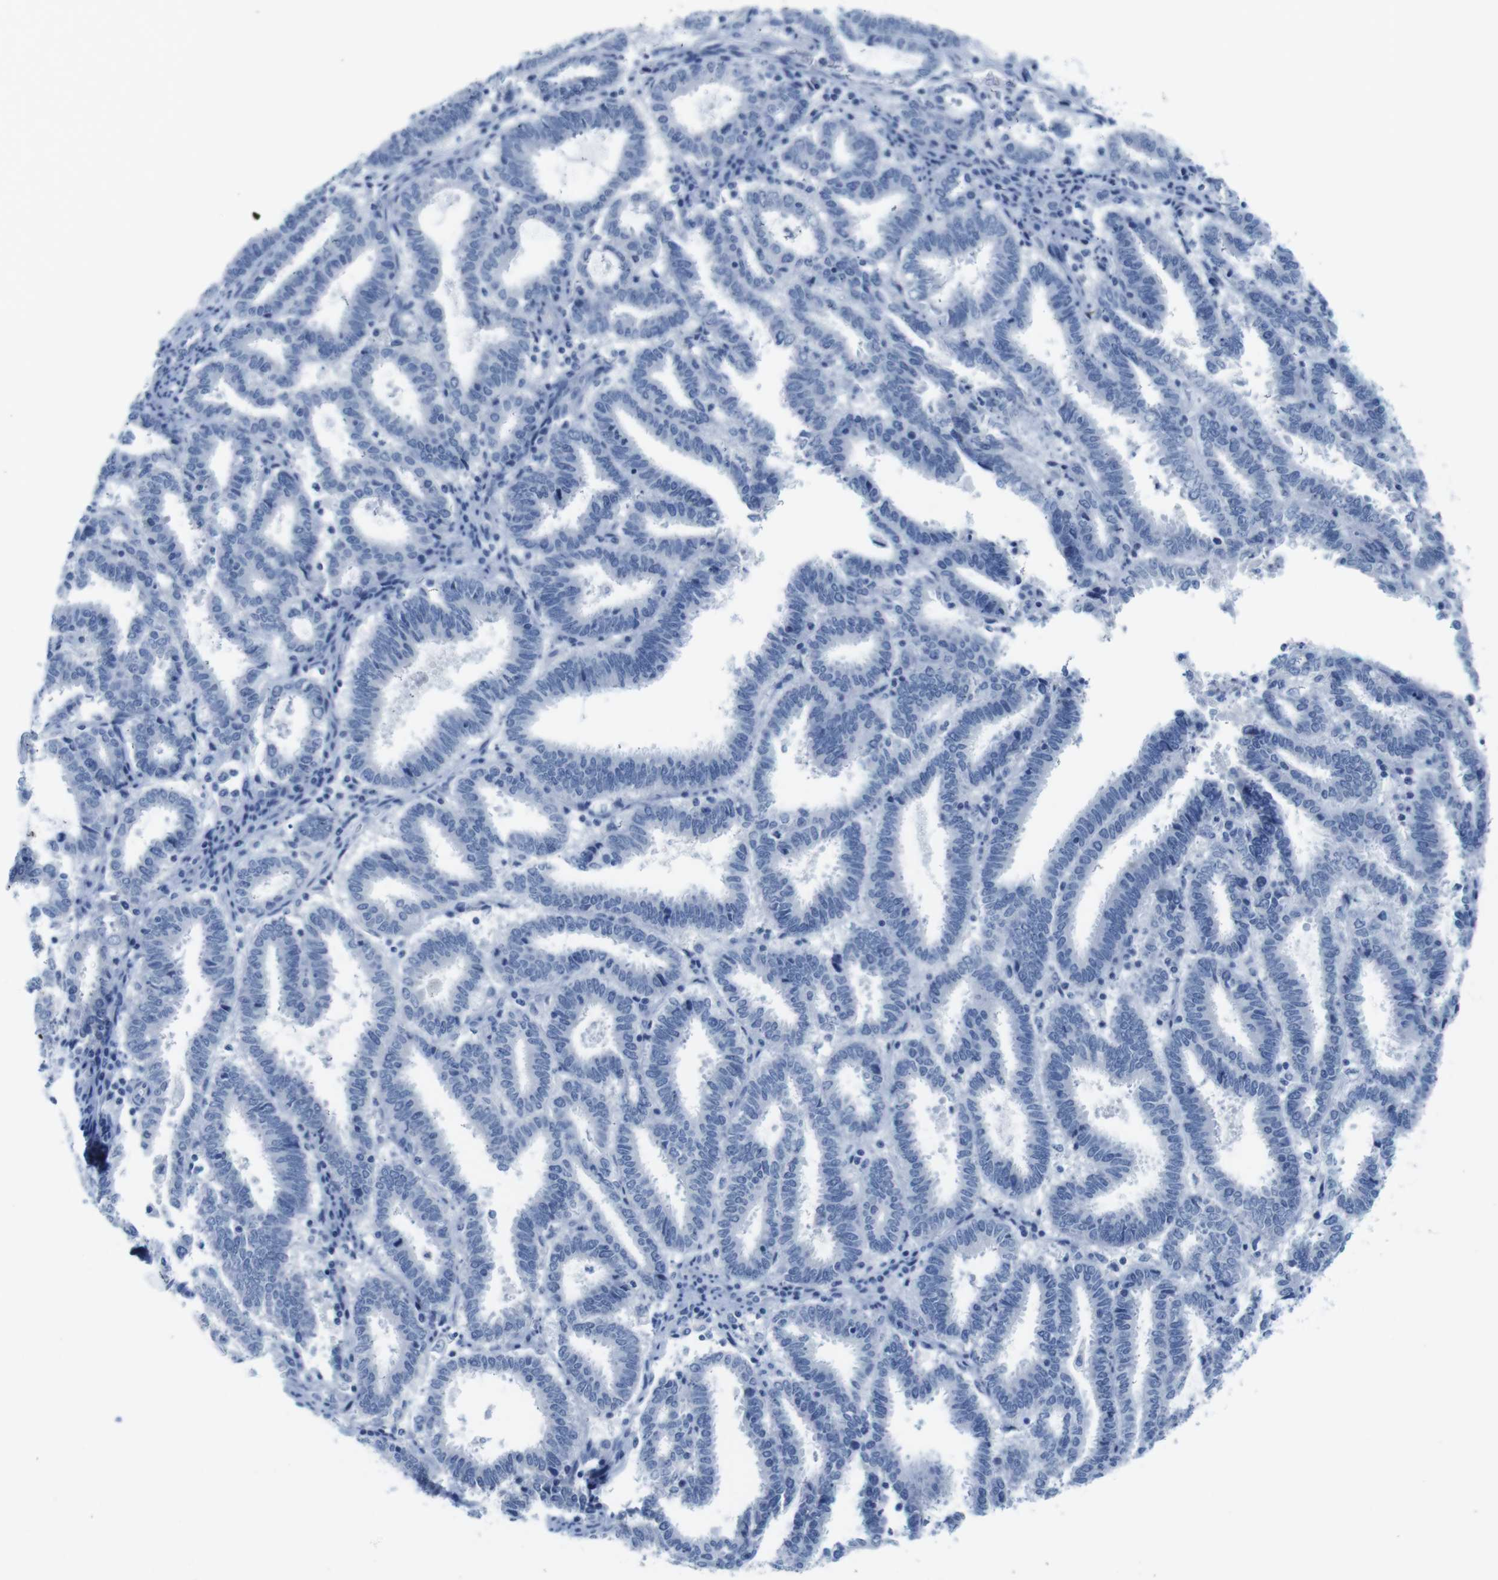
{"staining": {"intensity": "negative", "quantity": "none", "location": "none"}, "tissue": "endometrial cancer", "cell_type": "Tumor cells", "image_type": "cancer", "snomed": [{"axis": "morphology", "description": "Adenocarcinoma, NOS"}, {"axis": "topography", "description": "Uterus"}], "caption": "High magnification brightfield microscopy of endometrial cancer stained with DAB (brown) and counterstained with hematoxylin (blue): tumor cells show no significant positivity.", "gene": "MAP6", "patient": {"sex": "female", "age": 83}}